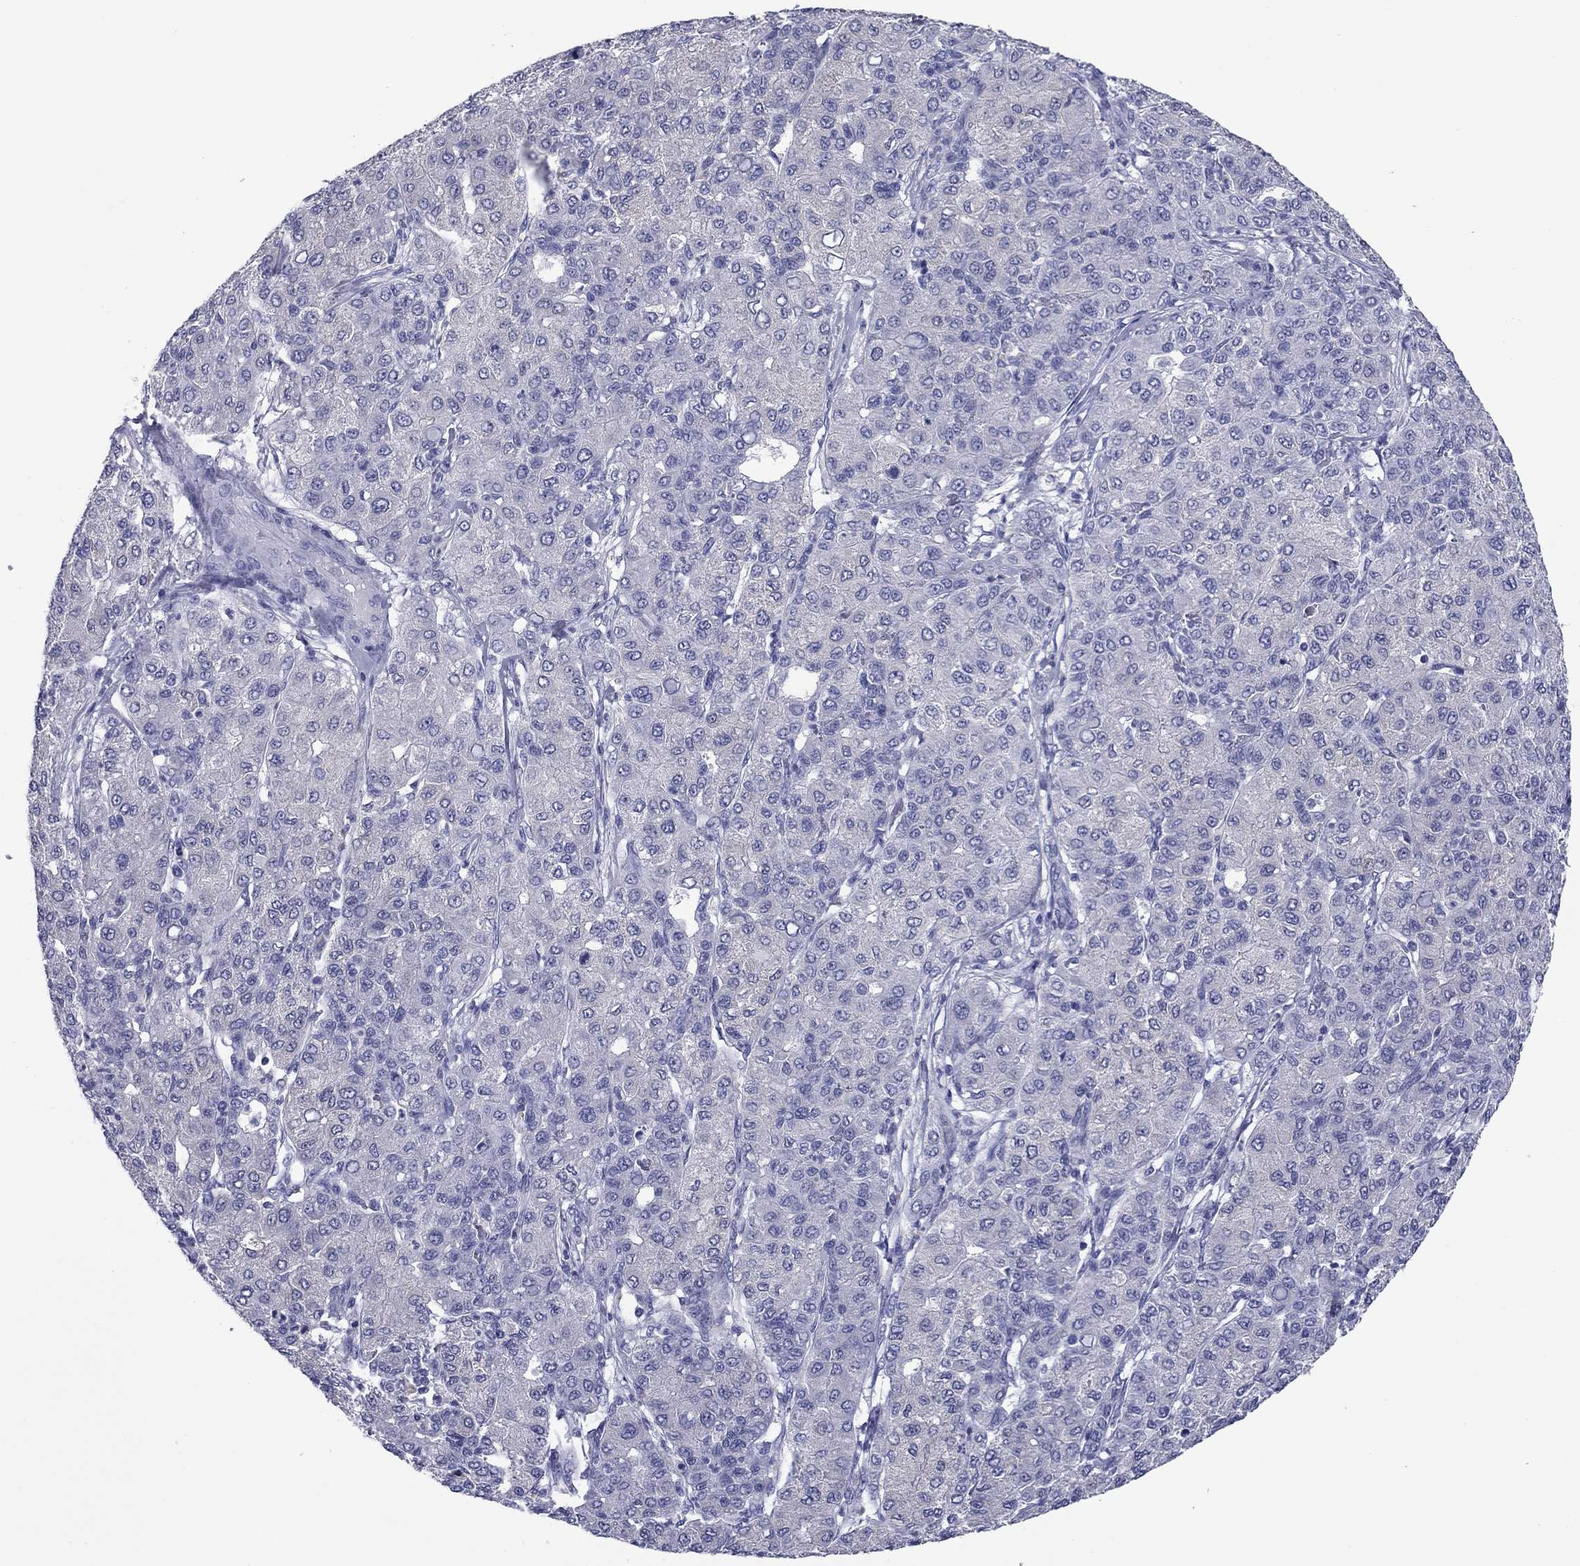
{"staining": {"intensity": "negative", "quantity": "none", "location": "none"}, "tissue": "liver cancer", "cell_type": "Tumor cells", "image_type": "cancer", "snomed": [{"axis": "morphology", "description": "Carcinoma, Hepatocellular, NOS"}, {"axis": "topography", "description": "Liver"}], "caption": "Liver hepatocellular carcinoma stained for a protein using immunohistochemistry (IHC) shows no staining tumor cells.", "gene": "TCFL5", "patient": {"sex": "male", "age": 65}}